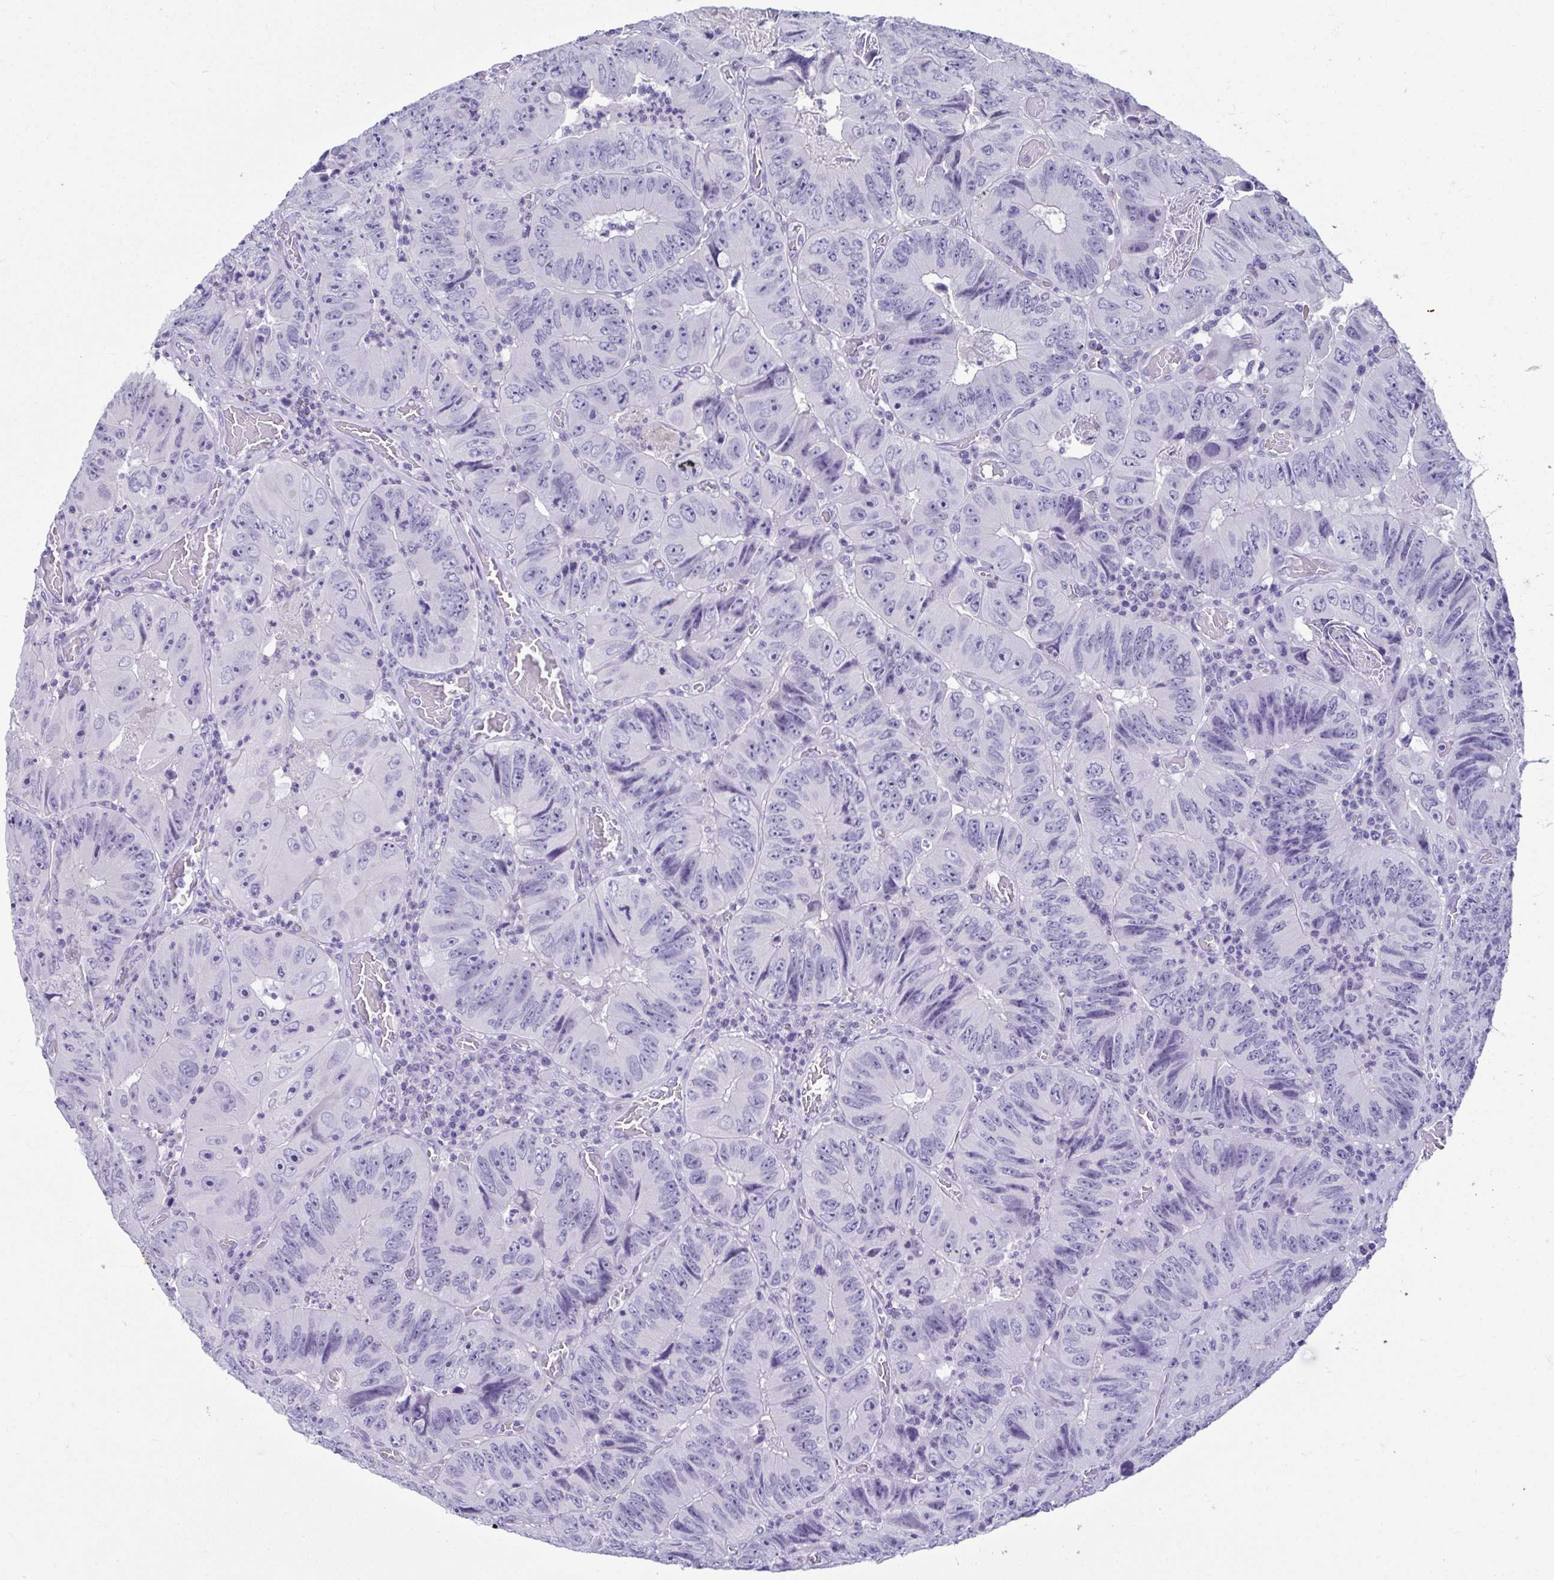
{"staining": {"intensity": "negative", "quantity": "none", "location": "none"}, "tissue": "colorectal cancer", "cell_type": "Tumor cells", "image_type": "cancer", "snomed": [{"axis": "morphology", "description": "Adenocarcinoma, NOS"}, {"axis": "topography", "description": "Colon"}], "caption": "A histopathology image of human colorectal cancer is negative for staining in tumor cells. Nuclei are stained in blue.", "gene": "SERPINI1", "patient": {"sex": "female", "age": 84}}